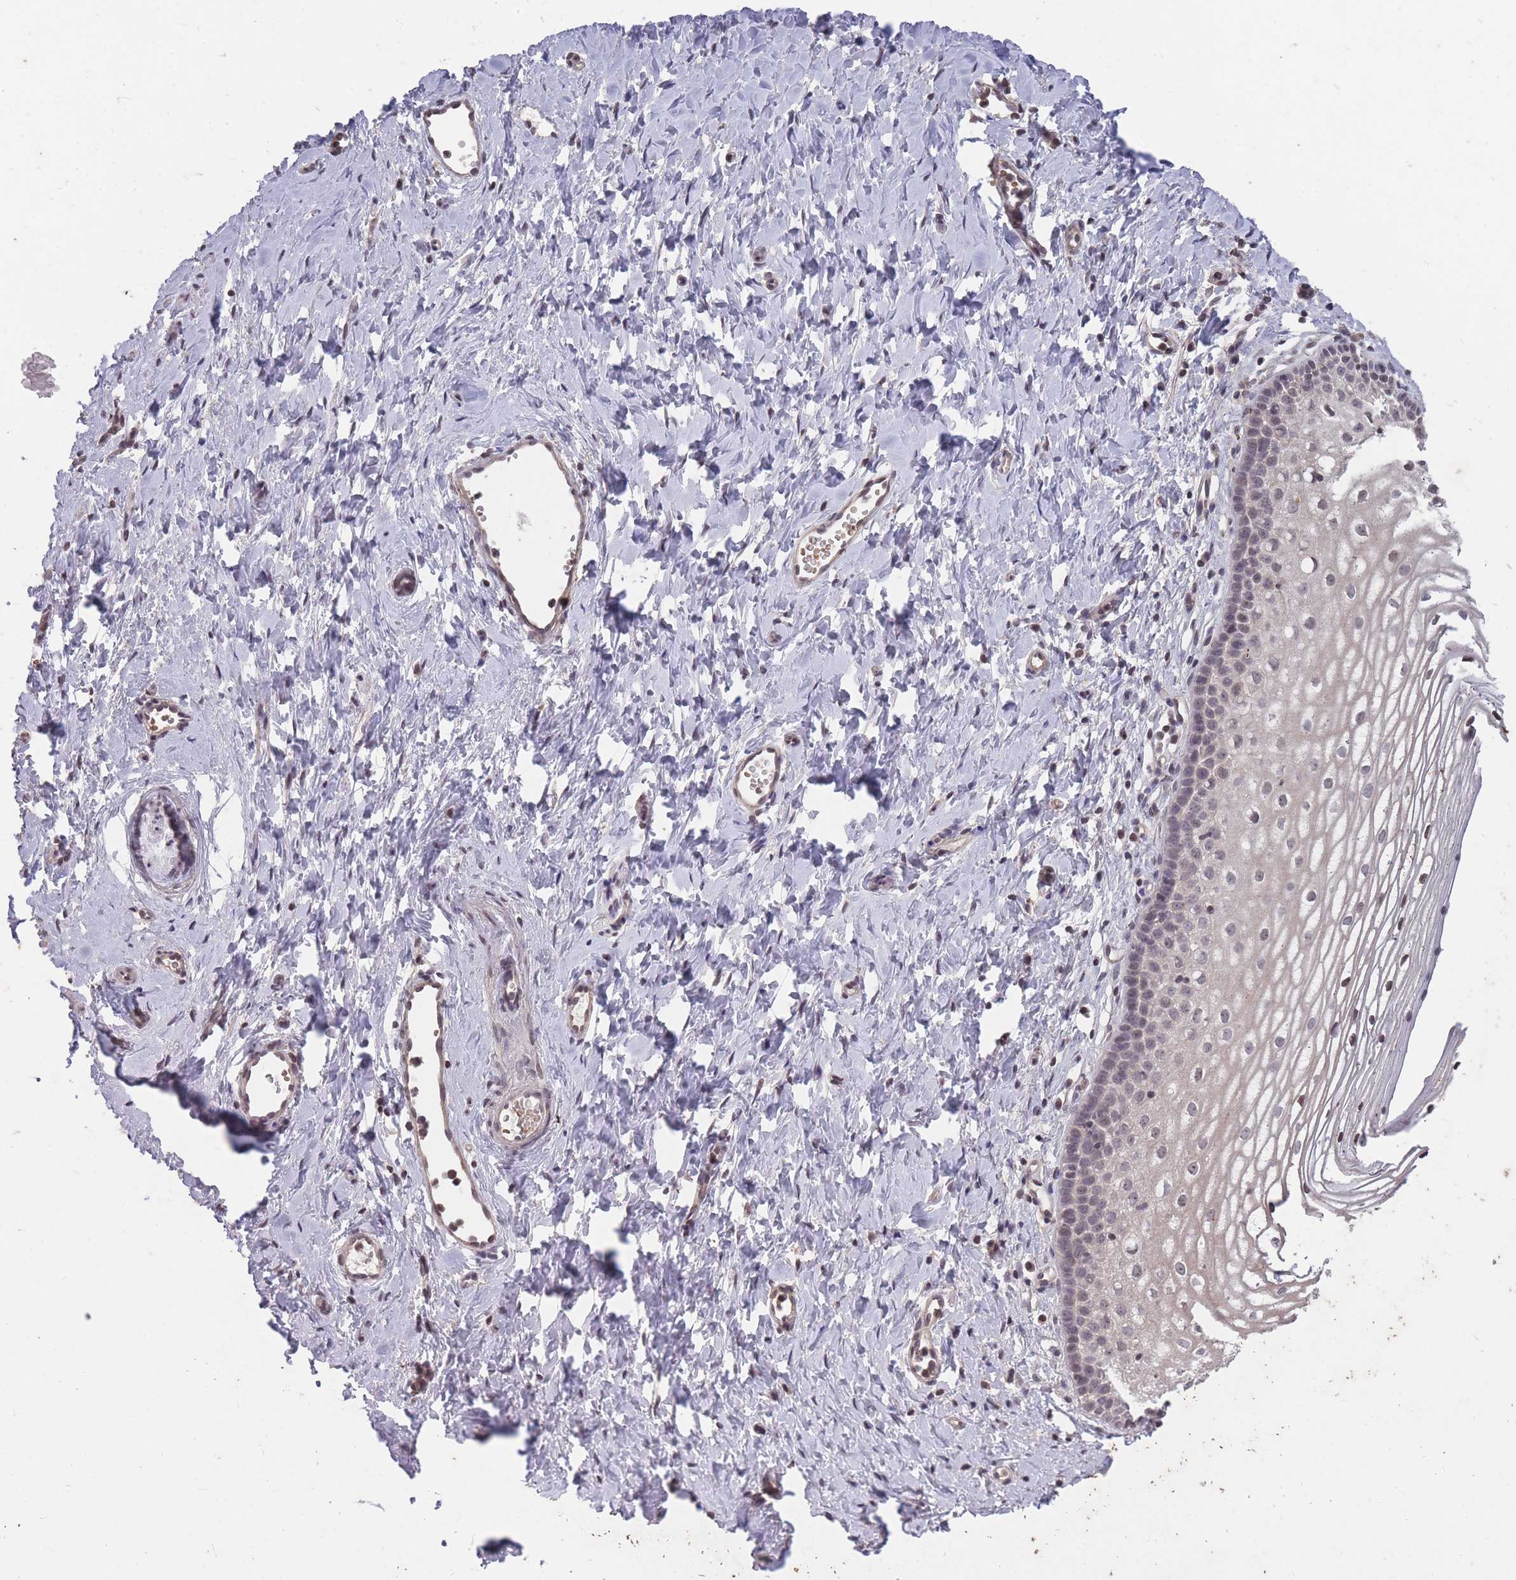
{"staining": {"intensity": "weak", "quantity": "25%-75%", "location": "nuclear"}, "tissue": "vagina", "cell_type": "Squamous epithelial cells", "image_type": "normal", "snomed": [{"axis": "morphology", "description": "Normal tissue, NOS"}, {"axis": "topography", "description": "Vagina"}], "caption": "Squamous epithelial cells reveal weak nuclear expression in approximately 25%-75% of cells in normal vagina. The staining was performed using DAB (3,3'-diaminobenzidine) to visualize the protein expression in brown, while the nuclei were stained in blue with hematoxylin (Magnification: 20x).", "gene": "GGT5", "patient": {"sex": "female", "age": 56}}